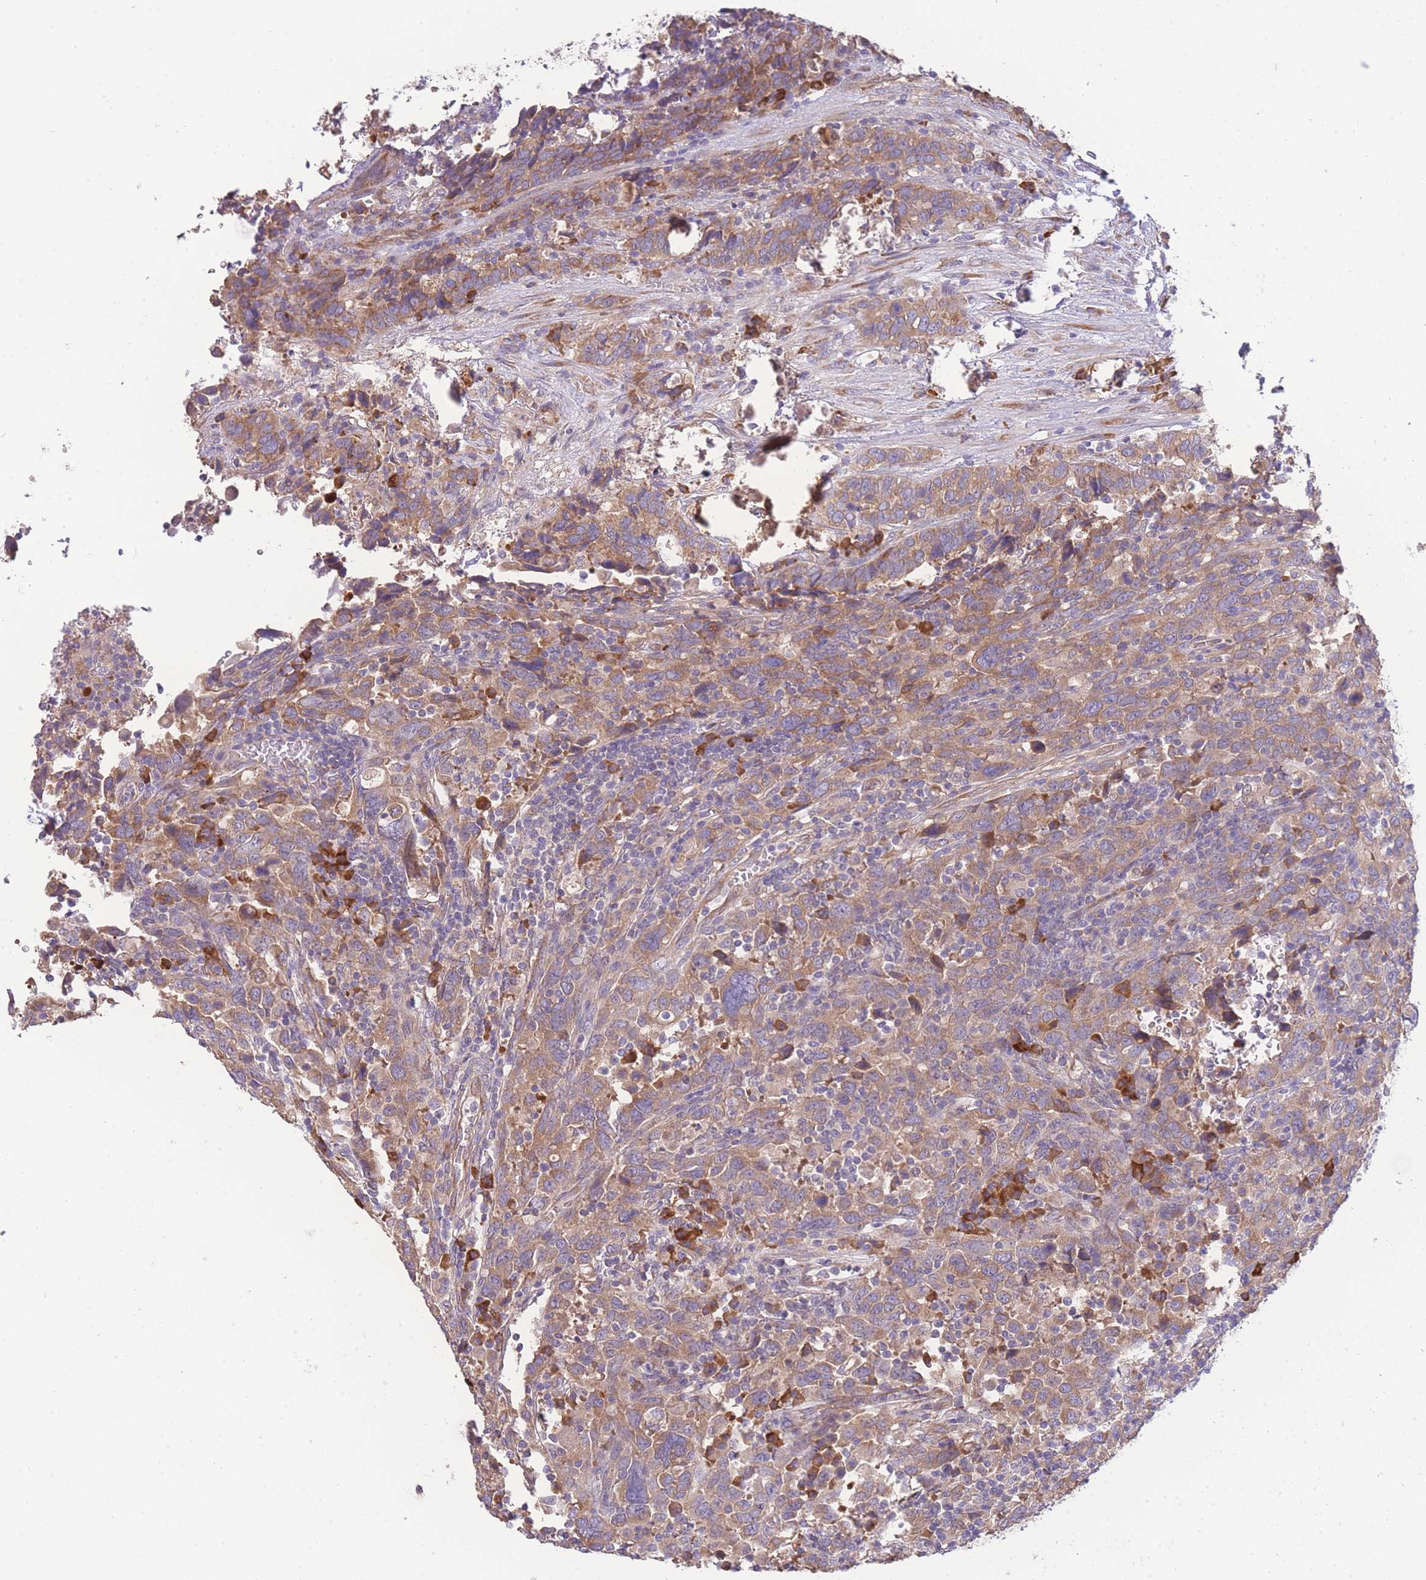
{"staining": {"intensity": "moderate", "quantity": ">75%", "location": "cytoplasmic/membranous"}, "tissue": "urothelial cancer", "cell_type": "Tumor cells", "image_type": "cancer", "snomed": [{"axis": "morphology", "description": "Urothelial carcinoma, High grade"}, {"axis": "topography", "description": "Urinary bladder"}], "caption": "Protein expression analysis of human high-grade urothelial carcinoma reveals moderate cytoplasmic/membranous staining in about >75% of tumor cells. The staining is performed using DAB (3,3'-diaminobenzidine) brown chromogen to label protein expression. The nuclei are counter-stained blue using hematoxylin.", "gene": "BEX1", "patient": {"sex": "male", "age": 61}}